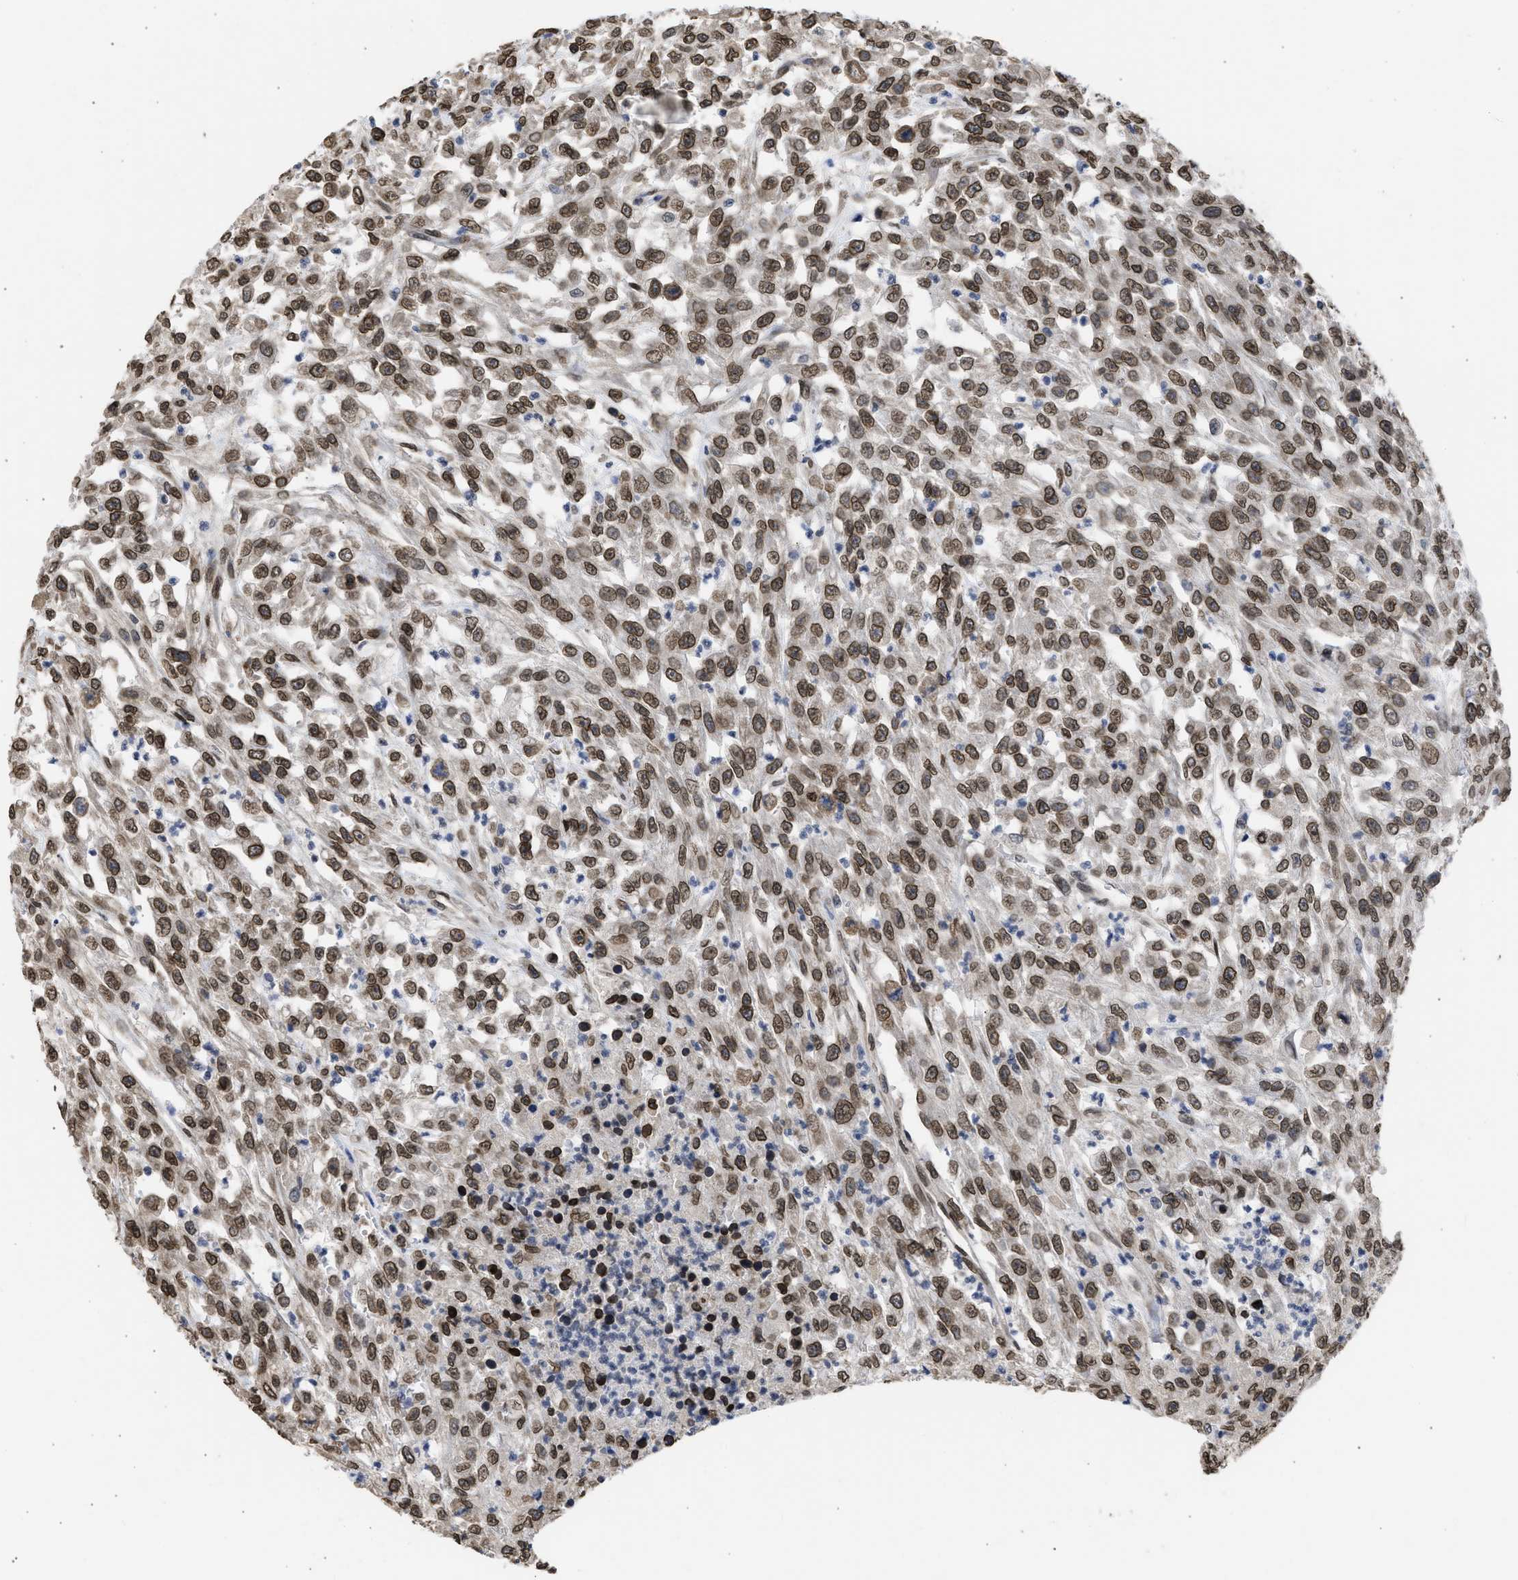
{"staining": {"intensity": "moderate", "quantity": ">75%", "location": "cytoplasmic/membranous,nuclear"}, "tissue": "urothelial cancer", "cell_type": "Tumor cells", "image_type": "cancer", "snomed": [{"axis": "morphology", "description": "Urothelial carcinoma, High grade"}, {"axis": "topography", "description": "Urinary bladder"}], "caption": "Protein analysis of urothelial cancer tissue displays moderate cytoplasmic/membranous and nuclear positivity in approximately >75% of tumor cells.", "gene": "NUP35", "patient": {"sex": "male", "age": 46}}